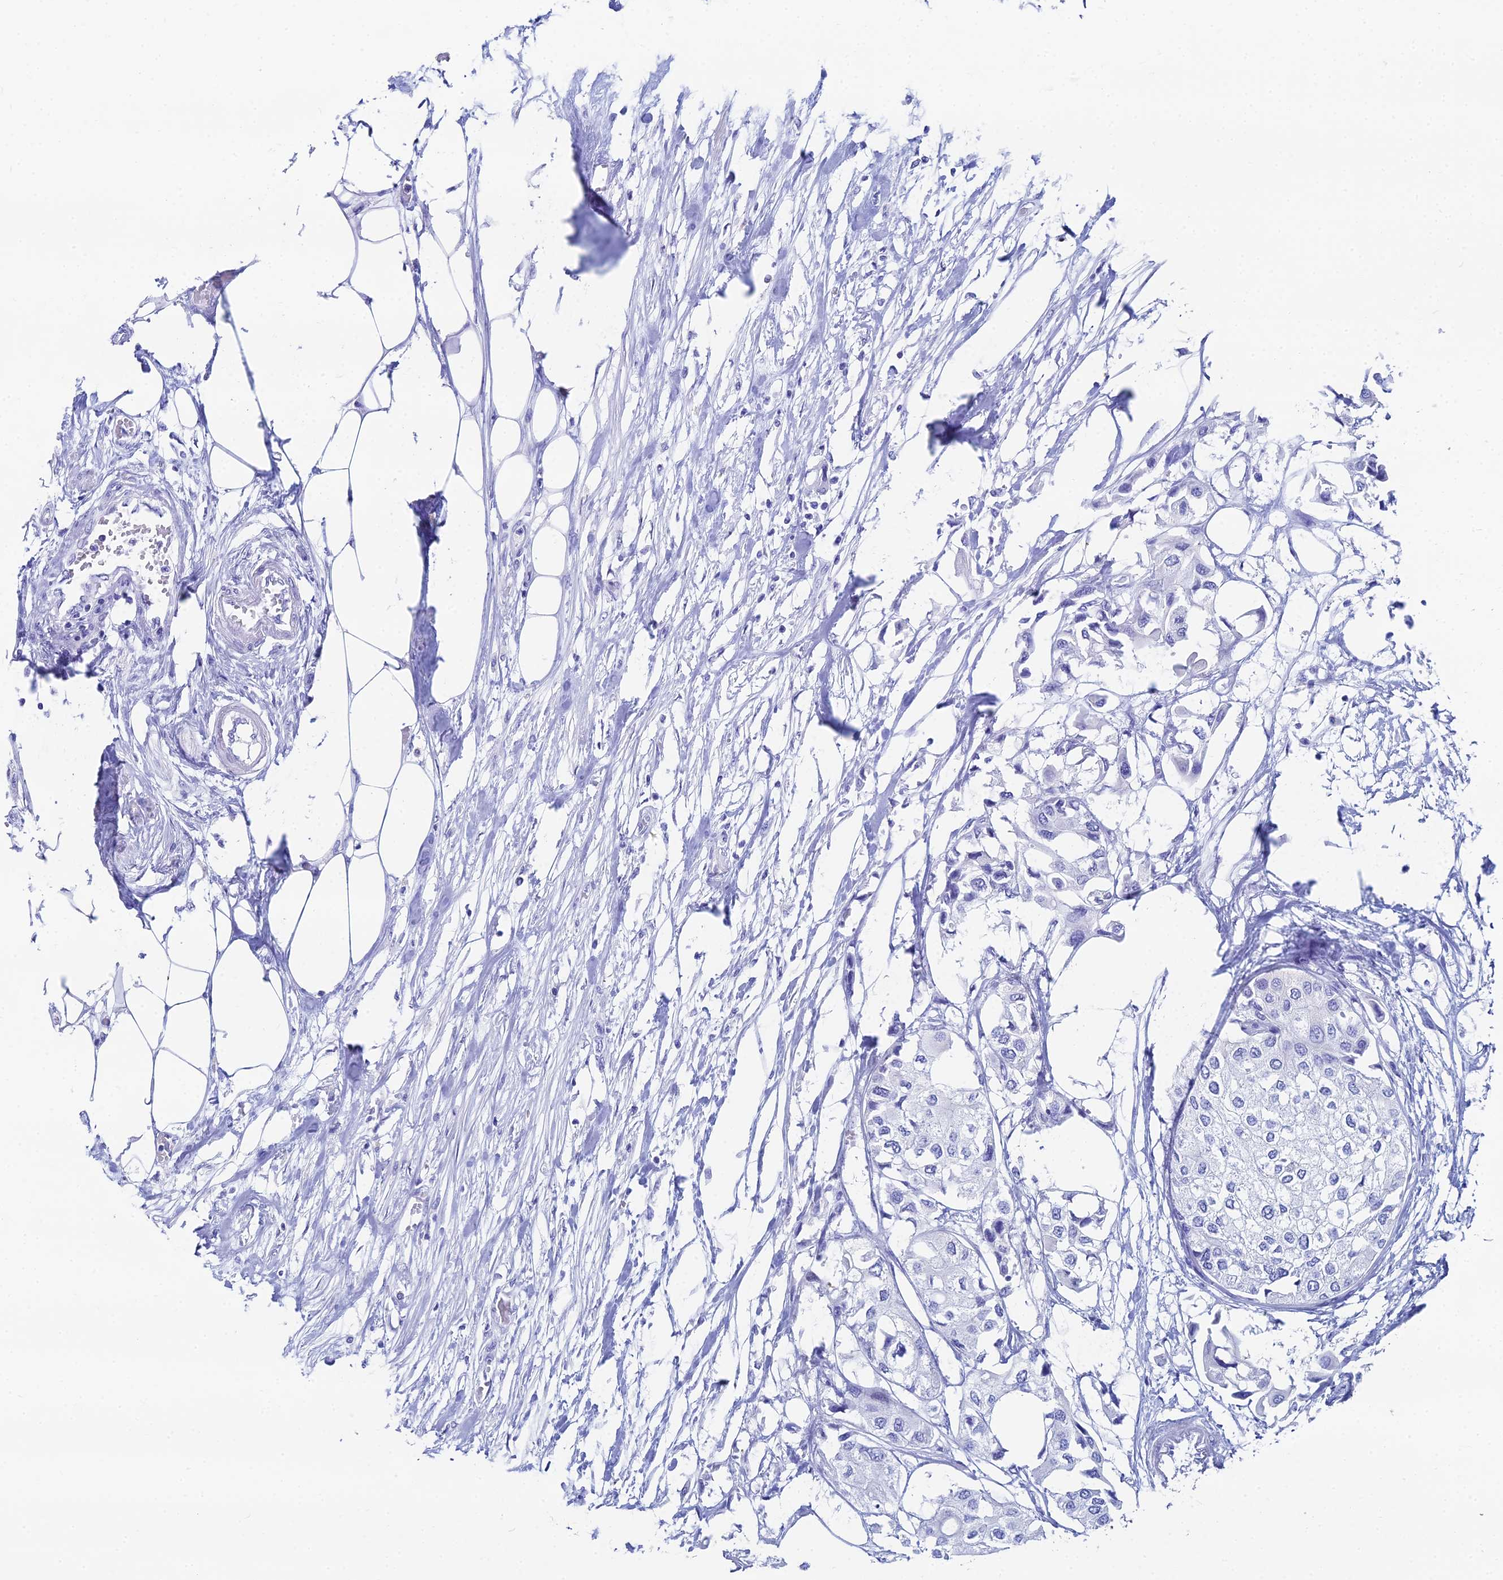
{"staining": {"intensity": "negative", "quantity": "none", "location": "none"}, "tissue": "urothelial cancer", "cell_type": "Tumor cells", "image_type": "cancer", "snomed": [{"axis": "morphology", "description": "Urothelial carcinoma, High grade"}, {"axis": "topography", "description": "Urinary bladder"}], "caption": "High power microscopy histopathology image of an immunohistochemistry histopathology image of urothelial carcinoma (high-grade), revealing no significant positivity in tumor cells.", "gene": "HSPA1L", "patient": {"sex": "male", "age": 64}}